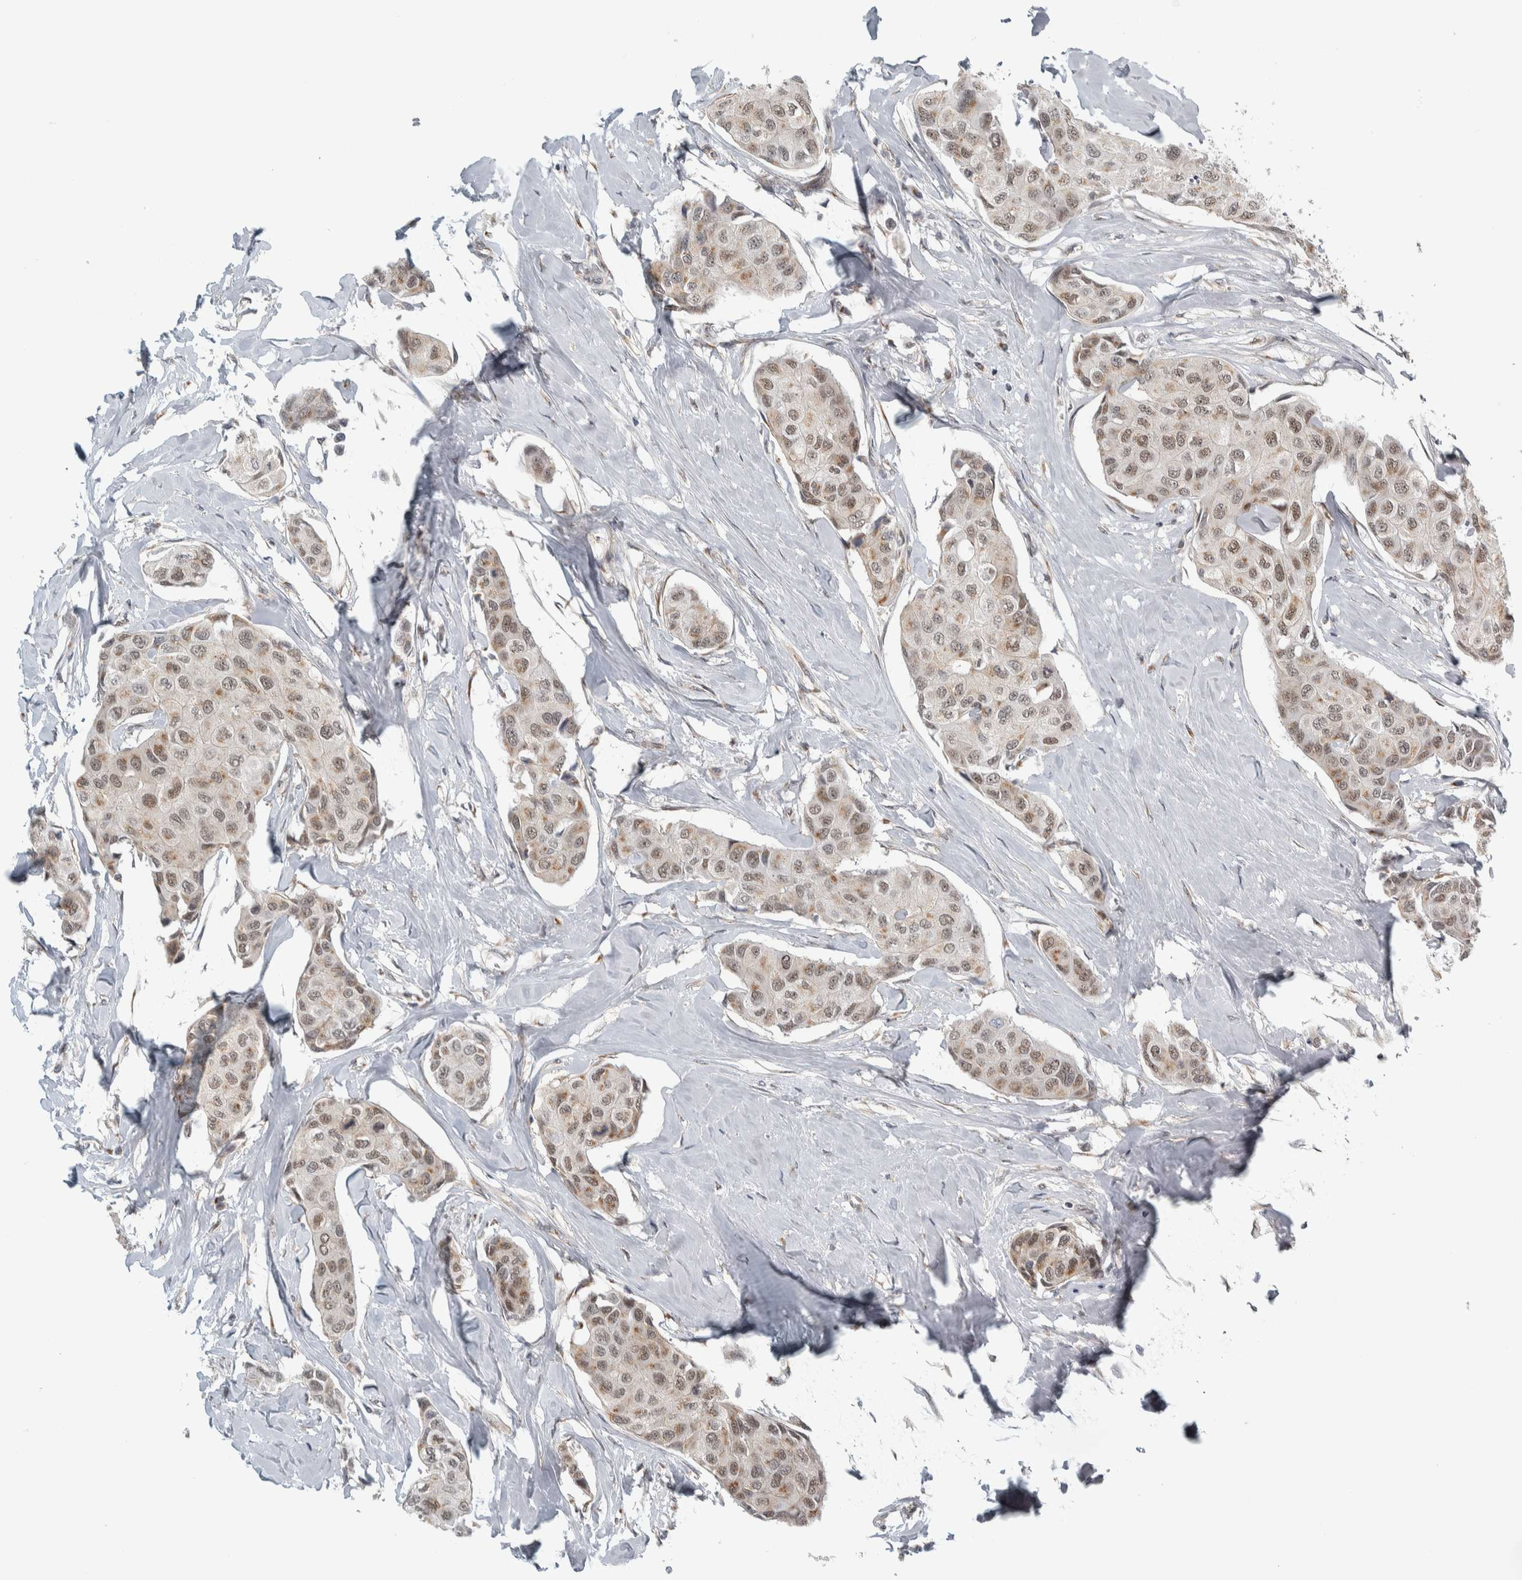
{"staining": {"intensity": "weak", "quantity": ">75%", "location": "nuclear"}, "tissue": "breast cancer", "cell_type": "Tumor cells", "image_type": "cancer", "snomed": [{"axis": "morphology", "description": "Duct carcinoma"}, {"axis": "topography", "description": "Breast"}], "caption": "Breast cancer was stained to show a protein in brown. There is low levels of weak nuclear staining in about >75% of tumor cells.", "gene": "ZMYND8", "patient": {"sex": "female", "age": 80}}